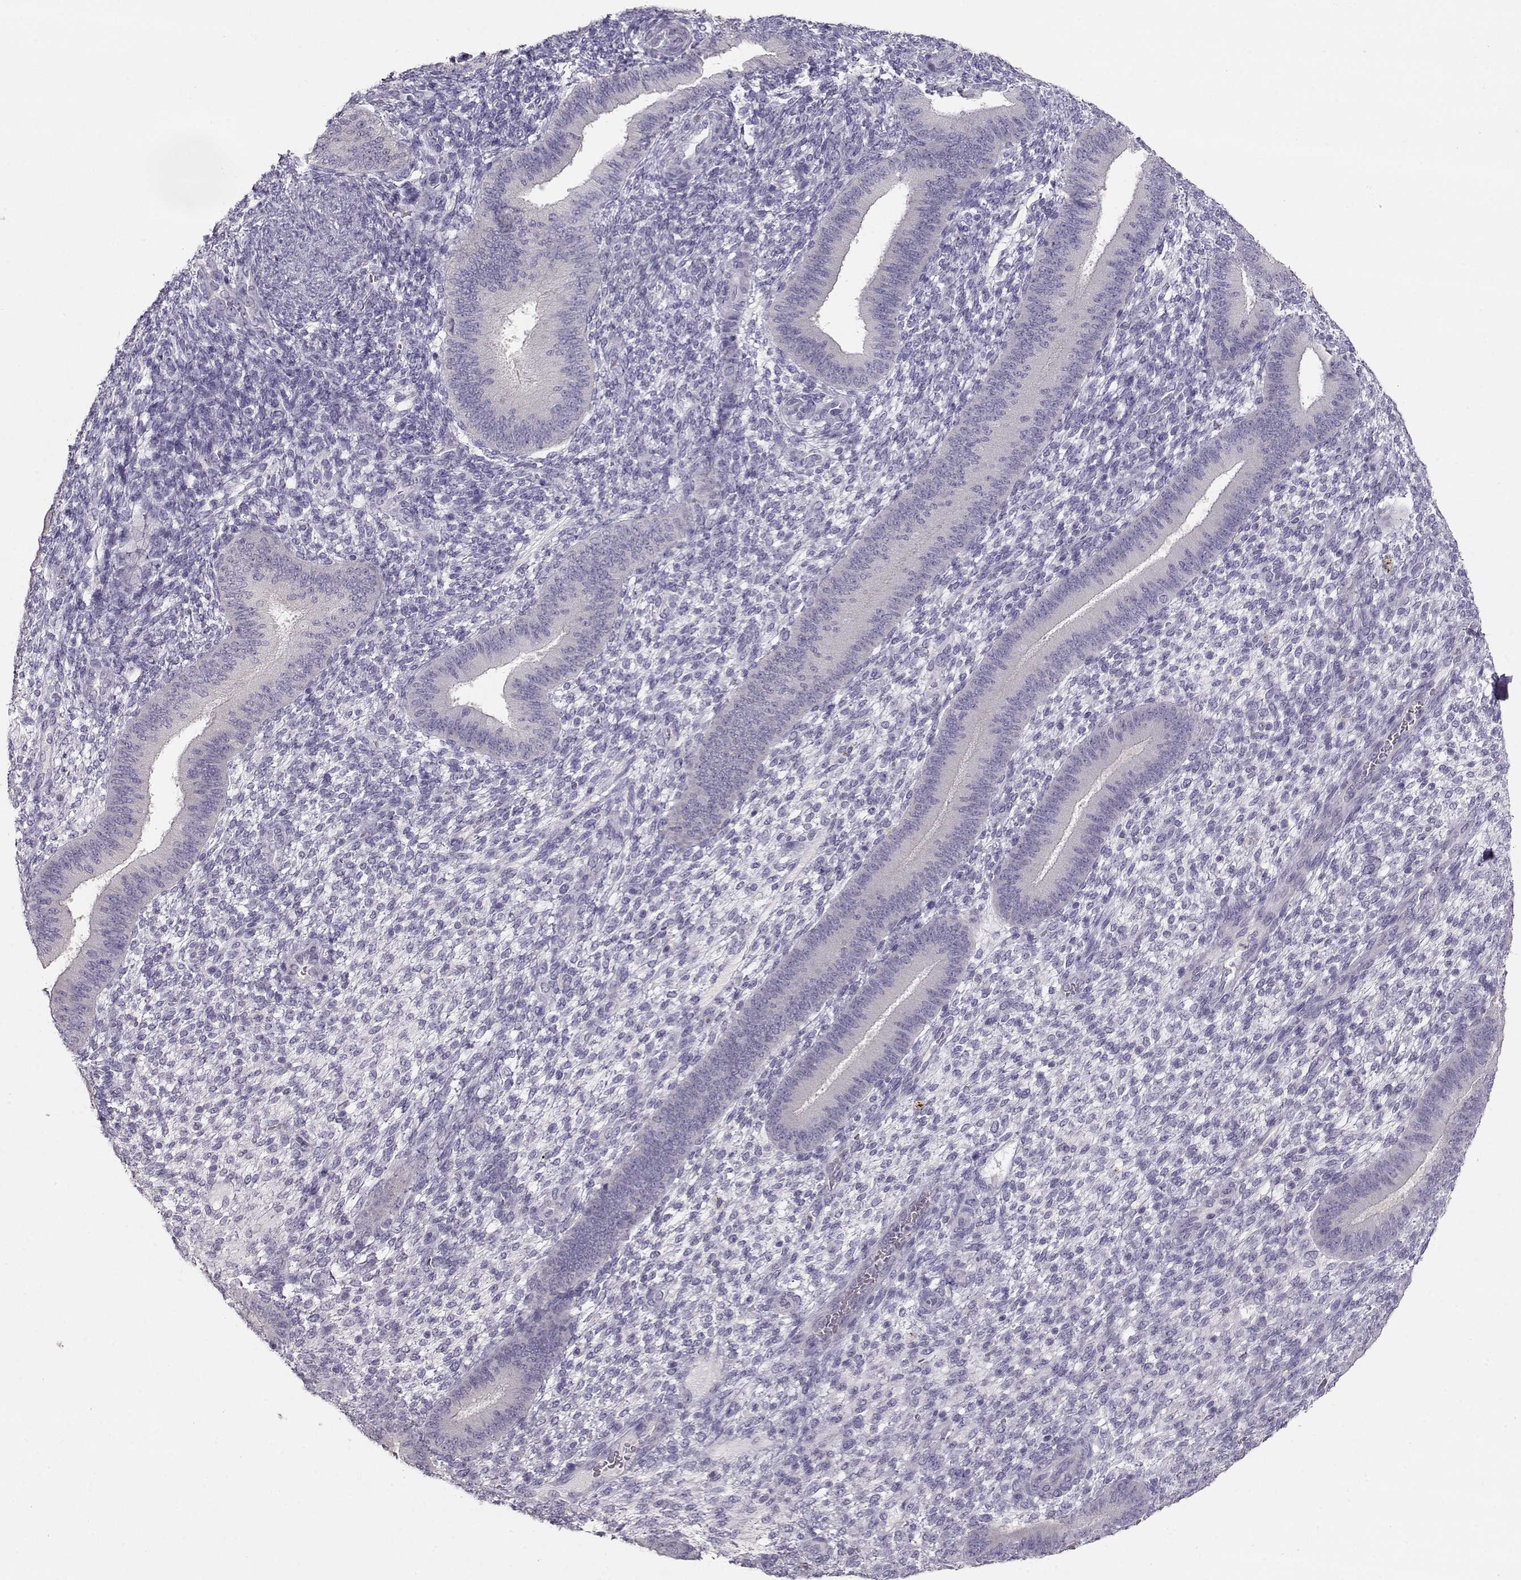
{"staining": {"intensity": "negative", "quantity": "none", "location": "none"}, "tissue": "endometrium", "cell_type": "Cells in endometrial stroma", "image_type": "normal", "snomed": [{"axis": "morphology", "description": "Normal tissue, NOS"}, {"axis": "topography", "description": "Endometrium"}], "caption": "Immunohistochemistry (IHC) image of normal endometrium: endometrium stained with DAB displays no significant protein positivity in cells in endometrial stroma.", "gene": "NDRG4", "patient": {"sex": "female", "age": 39}}